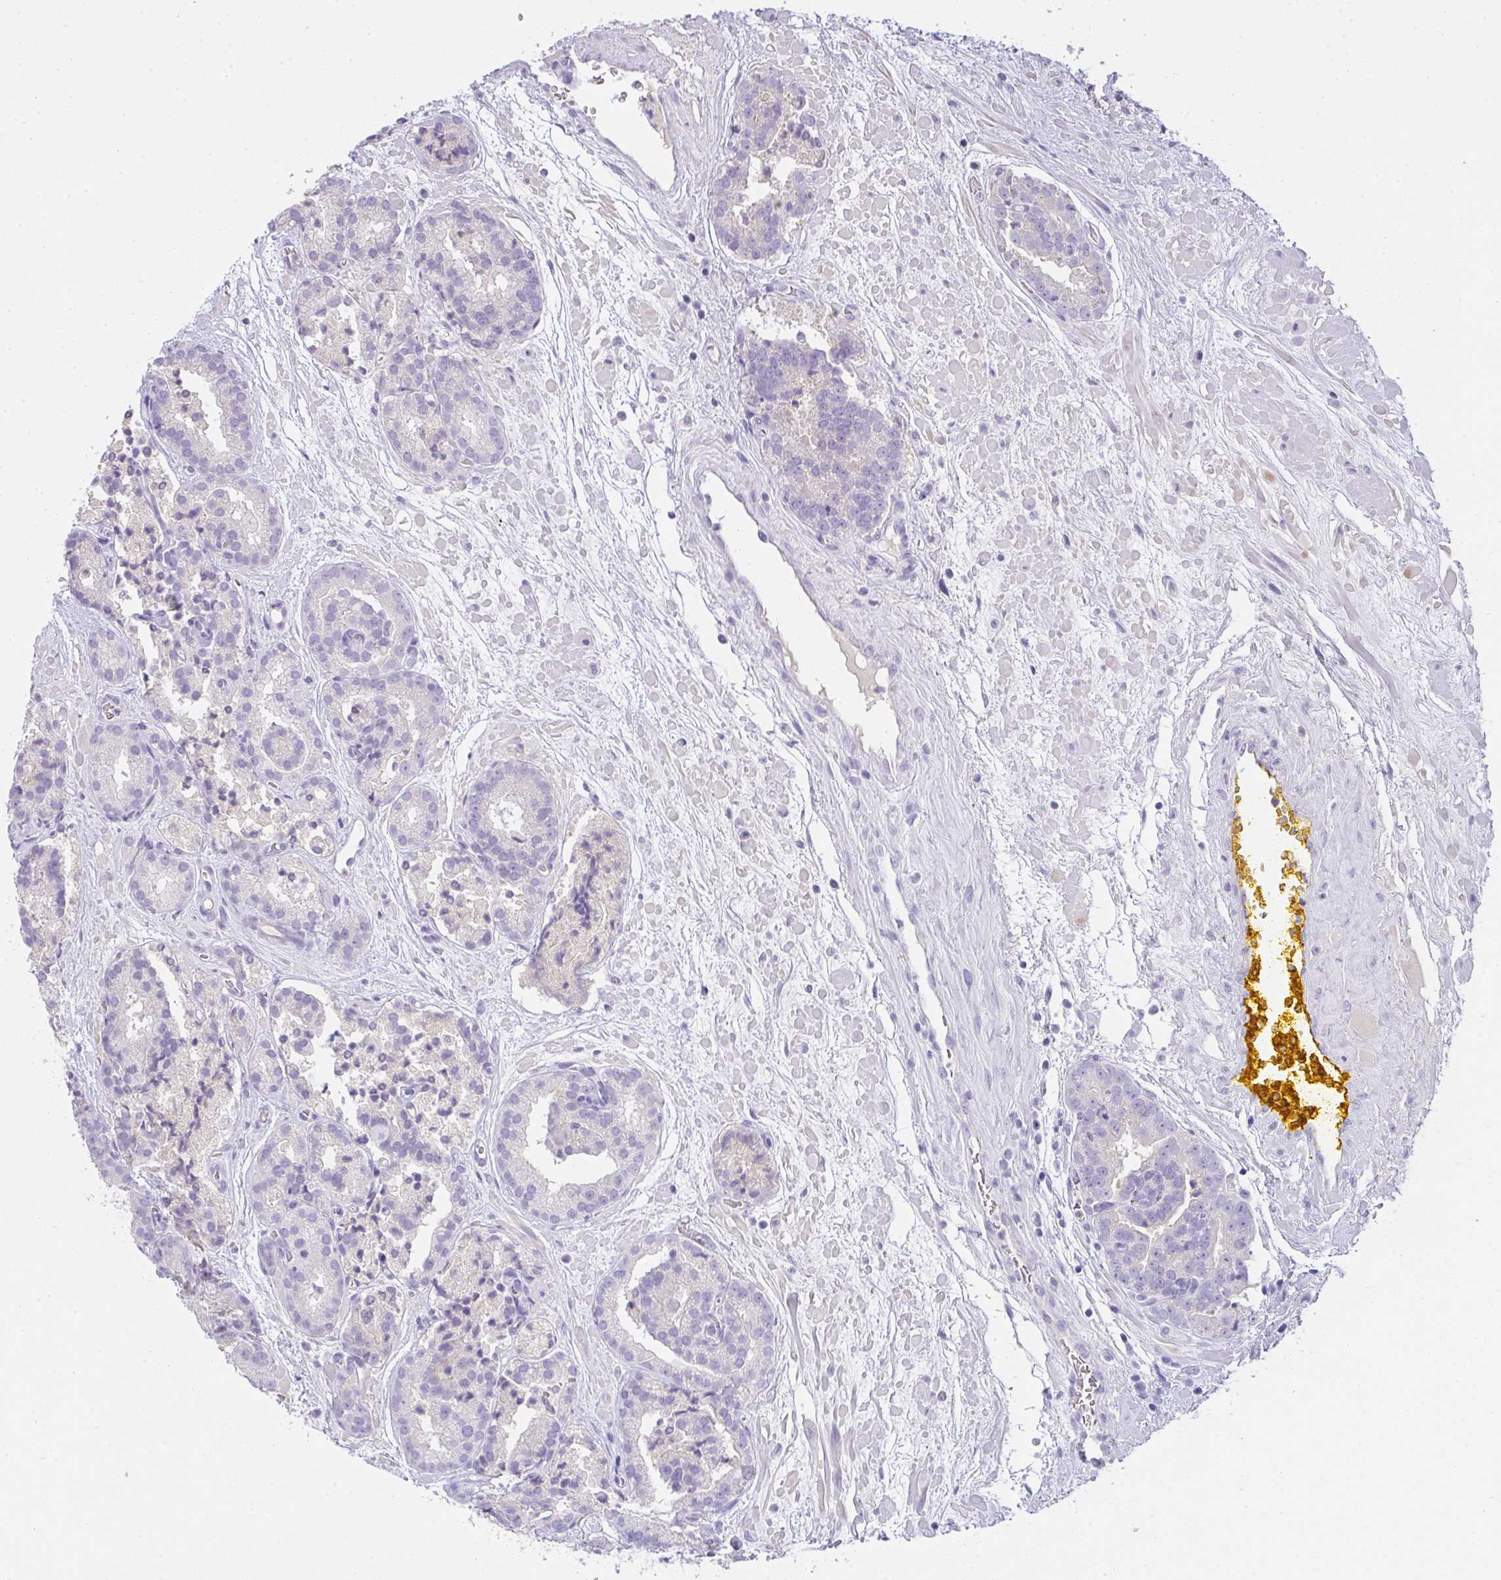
{"staining": {"intensity": "negative", "quantity": "none", "location": "none"}, "tissue": "prostate cancer", "cell_type": "Tumor cells", "image_type": "cancer", "snomed": [{"axis": "morphology", "description": "Adenocarcinoma, High grade"}, {"axis": "topography", "description": "Prostate"}], "caption": "This is an IHC image of human high-grade adenocarcinoma (prostate). There is no staining in tumor cells.", "gene": "COX7B", "patient": {"sex": "male", "age": 66}}